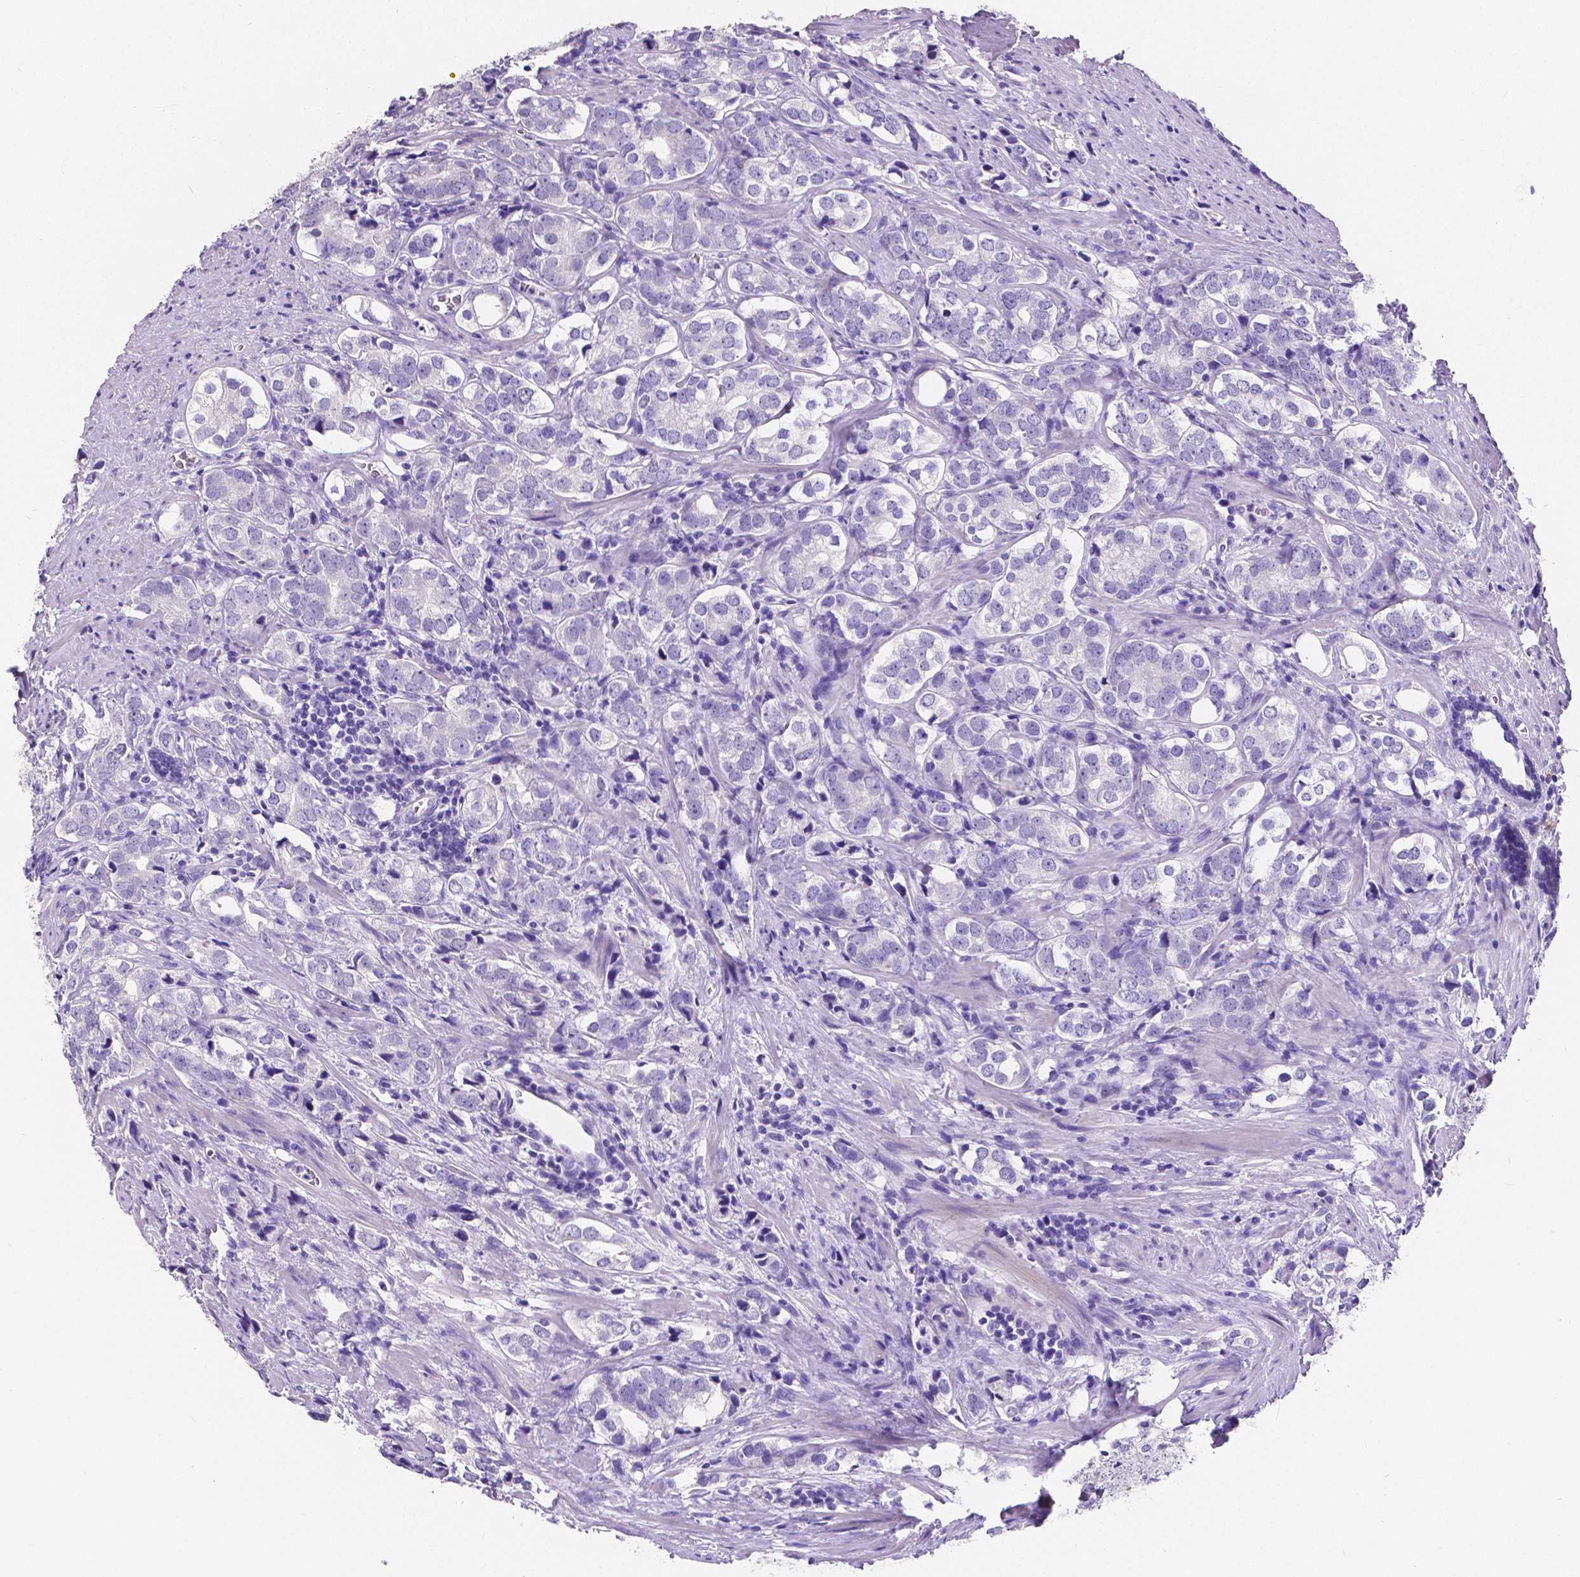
{"staining": {"intensity": "negative", "quantity": "none", "location": "none"}, "tissue": "prostate cancer", "cell_type": "Tumor cells", "image_type": "cancer", "snomed": [{"axis": "morphology", "description": "Adenocarcinoma, NOS"}, {"axis": "topography", "description": "Prostate and seminal vesicle, NOS"}], "caption": "The micrograph exhibits no staining of tumor cells in adenocarcinoma (prostate).", "gene": "SATB2", "patient": {"sex": "male", "age": 63}}